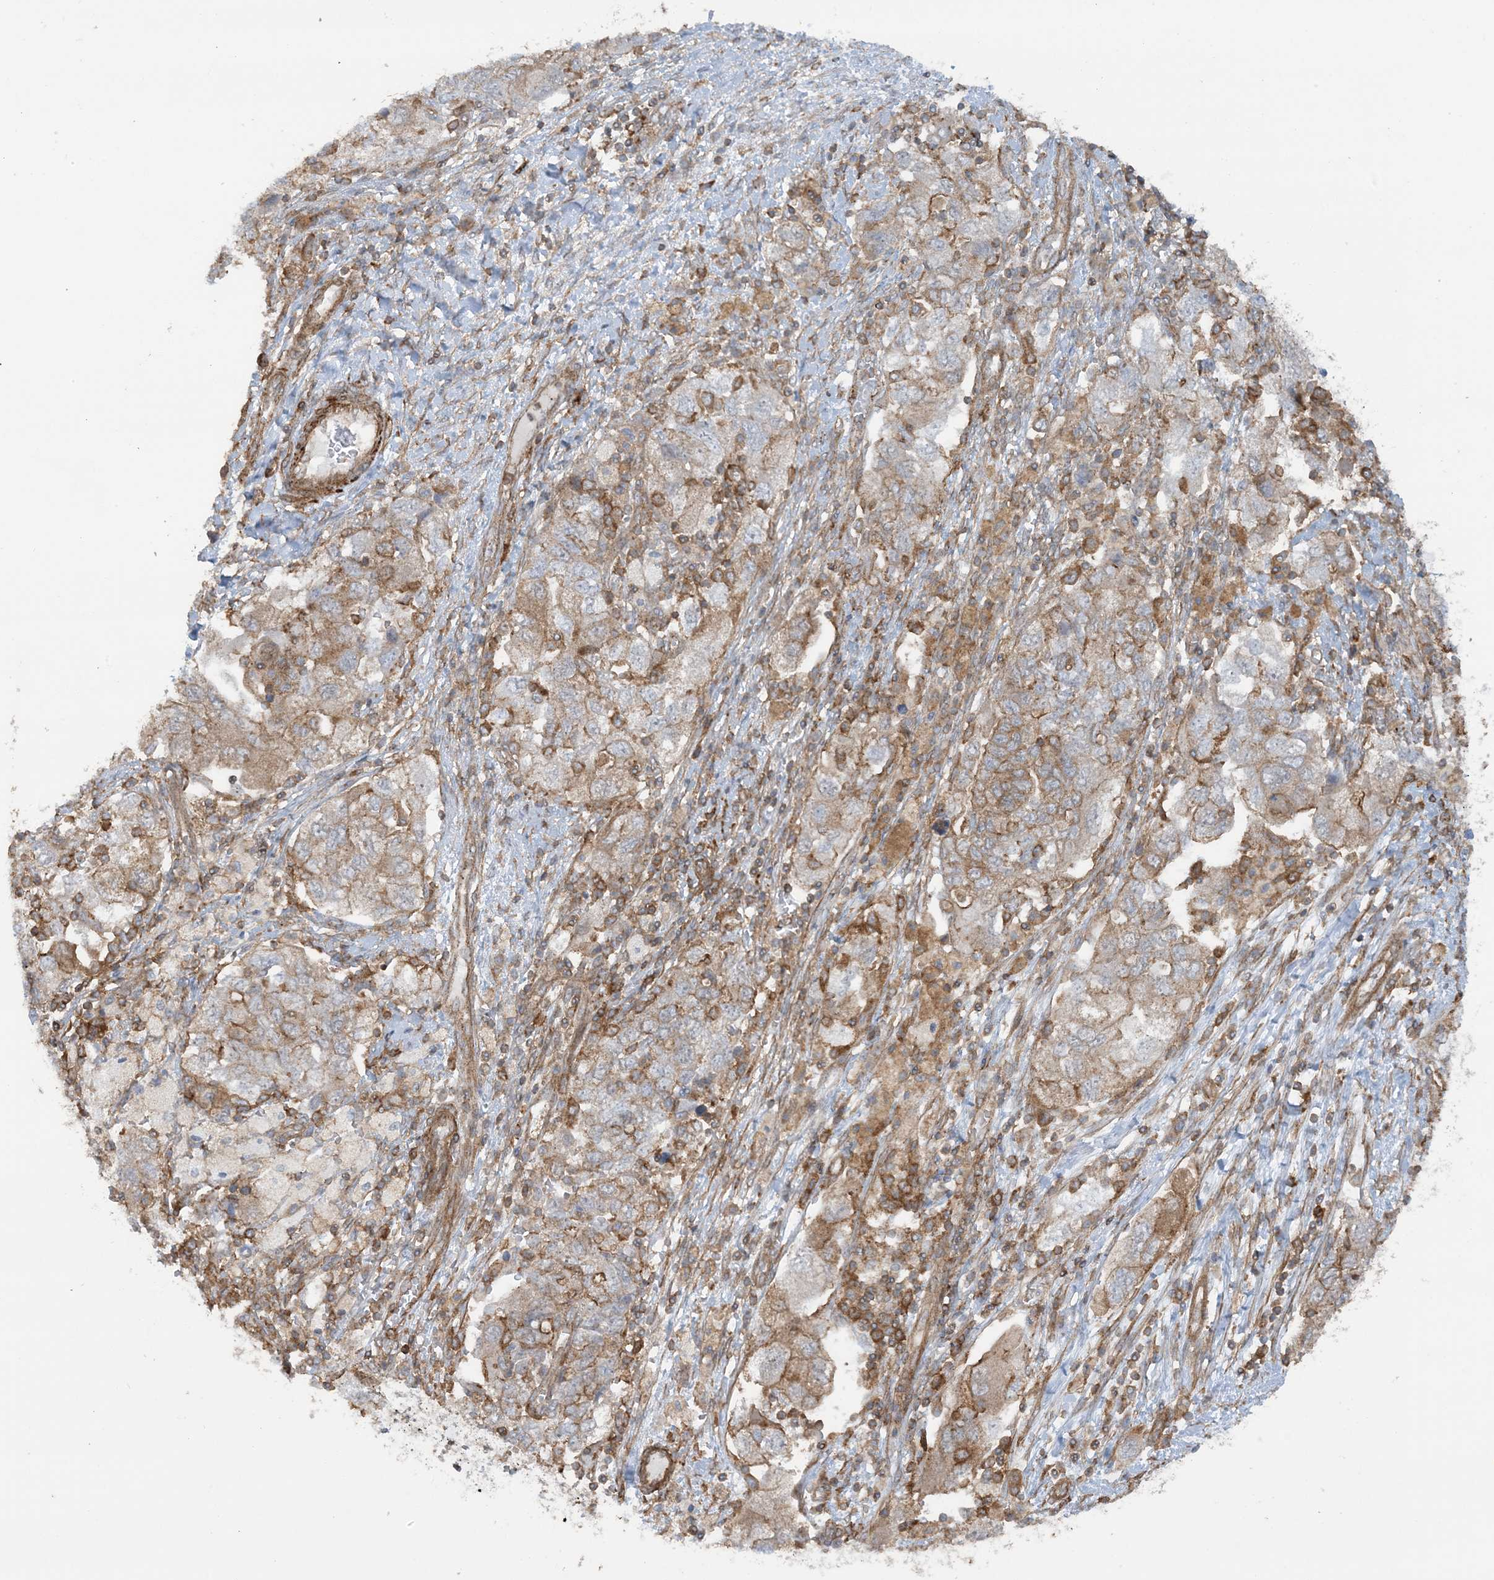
{"staining": {"intensity": "moderate", "quantity": ">75%", "location": "cytoplasmic/membranous"}, "tissue": "ovarian cancer", "cell_type": "Tumor cells", "image_type": "cancer", "snomed": [{"axis": "morphology", "description": "Carcinoma, NOS"}, {"axis": "morphology", "description": "Cystadenocarcinoma, serous, NOS"}, {"axis": "topography", "description": "Ovary"}], "caption": "Serous cystadenocarcinoma (ovarian) was stained to show a protein in brown. There is medium levels of moderate cytoplasmic/membranous positivity in approximately >75% of tumor cells.", "gene": "STAM2", "patient": {"sex": "female", "age": 69}}